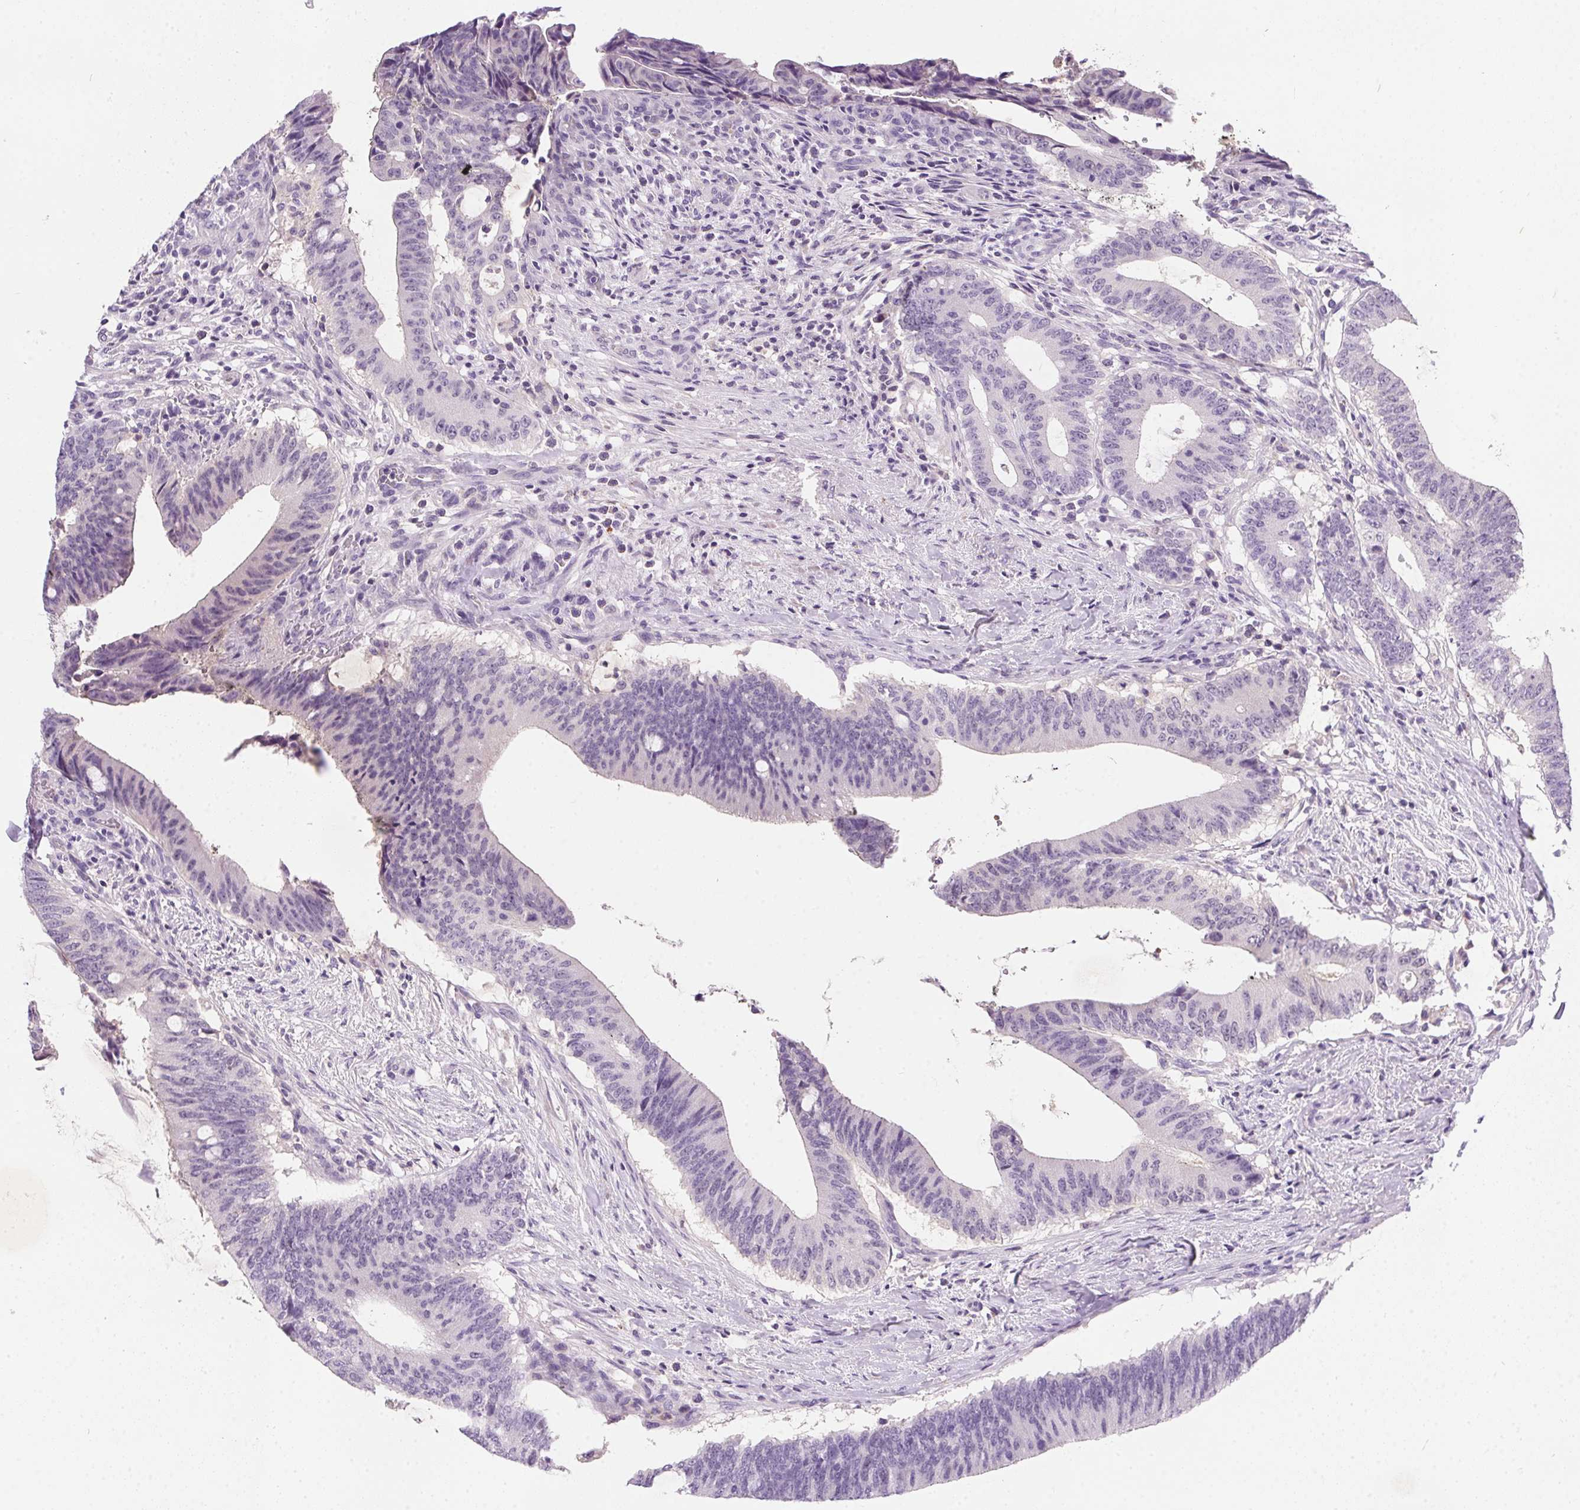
{"staining": {"intensity": "negative", "quantity": "none", "location": "none"}, "tissue": "colorectal cancer", "cell_type": "Tumor cells", "image_type": "cancer", "snomed": [{"axis": "morphology", "description": "Adenocarcinoma, NOS"}, {"axis": "topography", "description": "Colon"}], "caption": "Tumor cells are negative for protein expression in human adenocarcinoma (colorectal).", "gene": "SSTR4", "patient": {"sex": "female", "age": 43}}